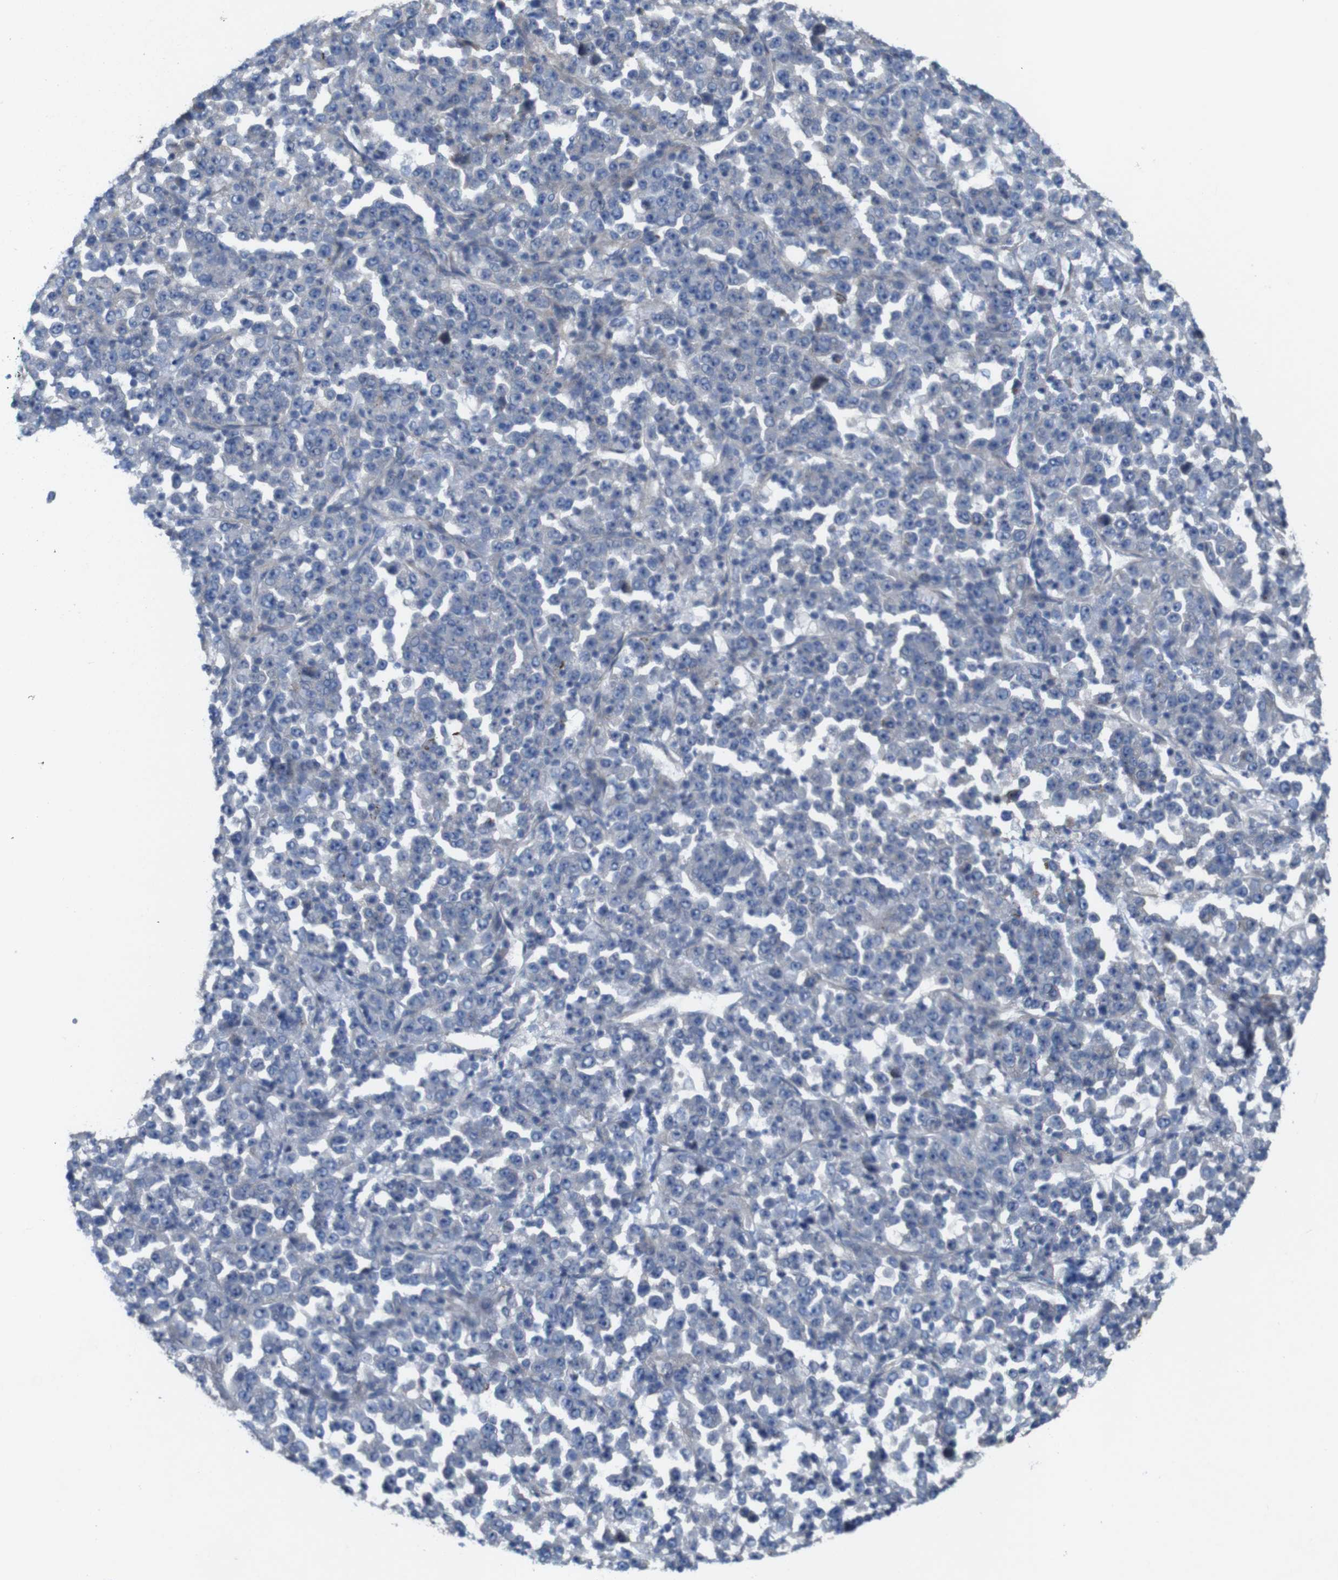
{"staining": {"intensity": "negative", "quantity": "none", "location": "none"}, "tissue": "stomach cancer", "cell_type": "Tumor cells", "image_type": "cancer", "snomed": [{"axis": "morphology", "description": "Normal tissue, NOS"}, {"axis": "morphology", "description": "Adenocarcinoma, NOS"}, {"axis": "topography", "description": "Stomach, upper"}, {"axis": "topography", "description": "Stomach"}], "caption": "Tumor cells show no significant protein expression in stomach cancer.", "gene": "MYEOV", "patient": {"sex": "male", "age": 59}}